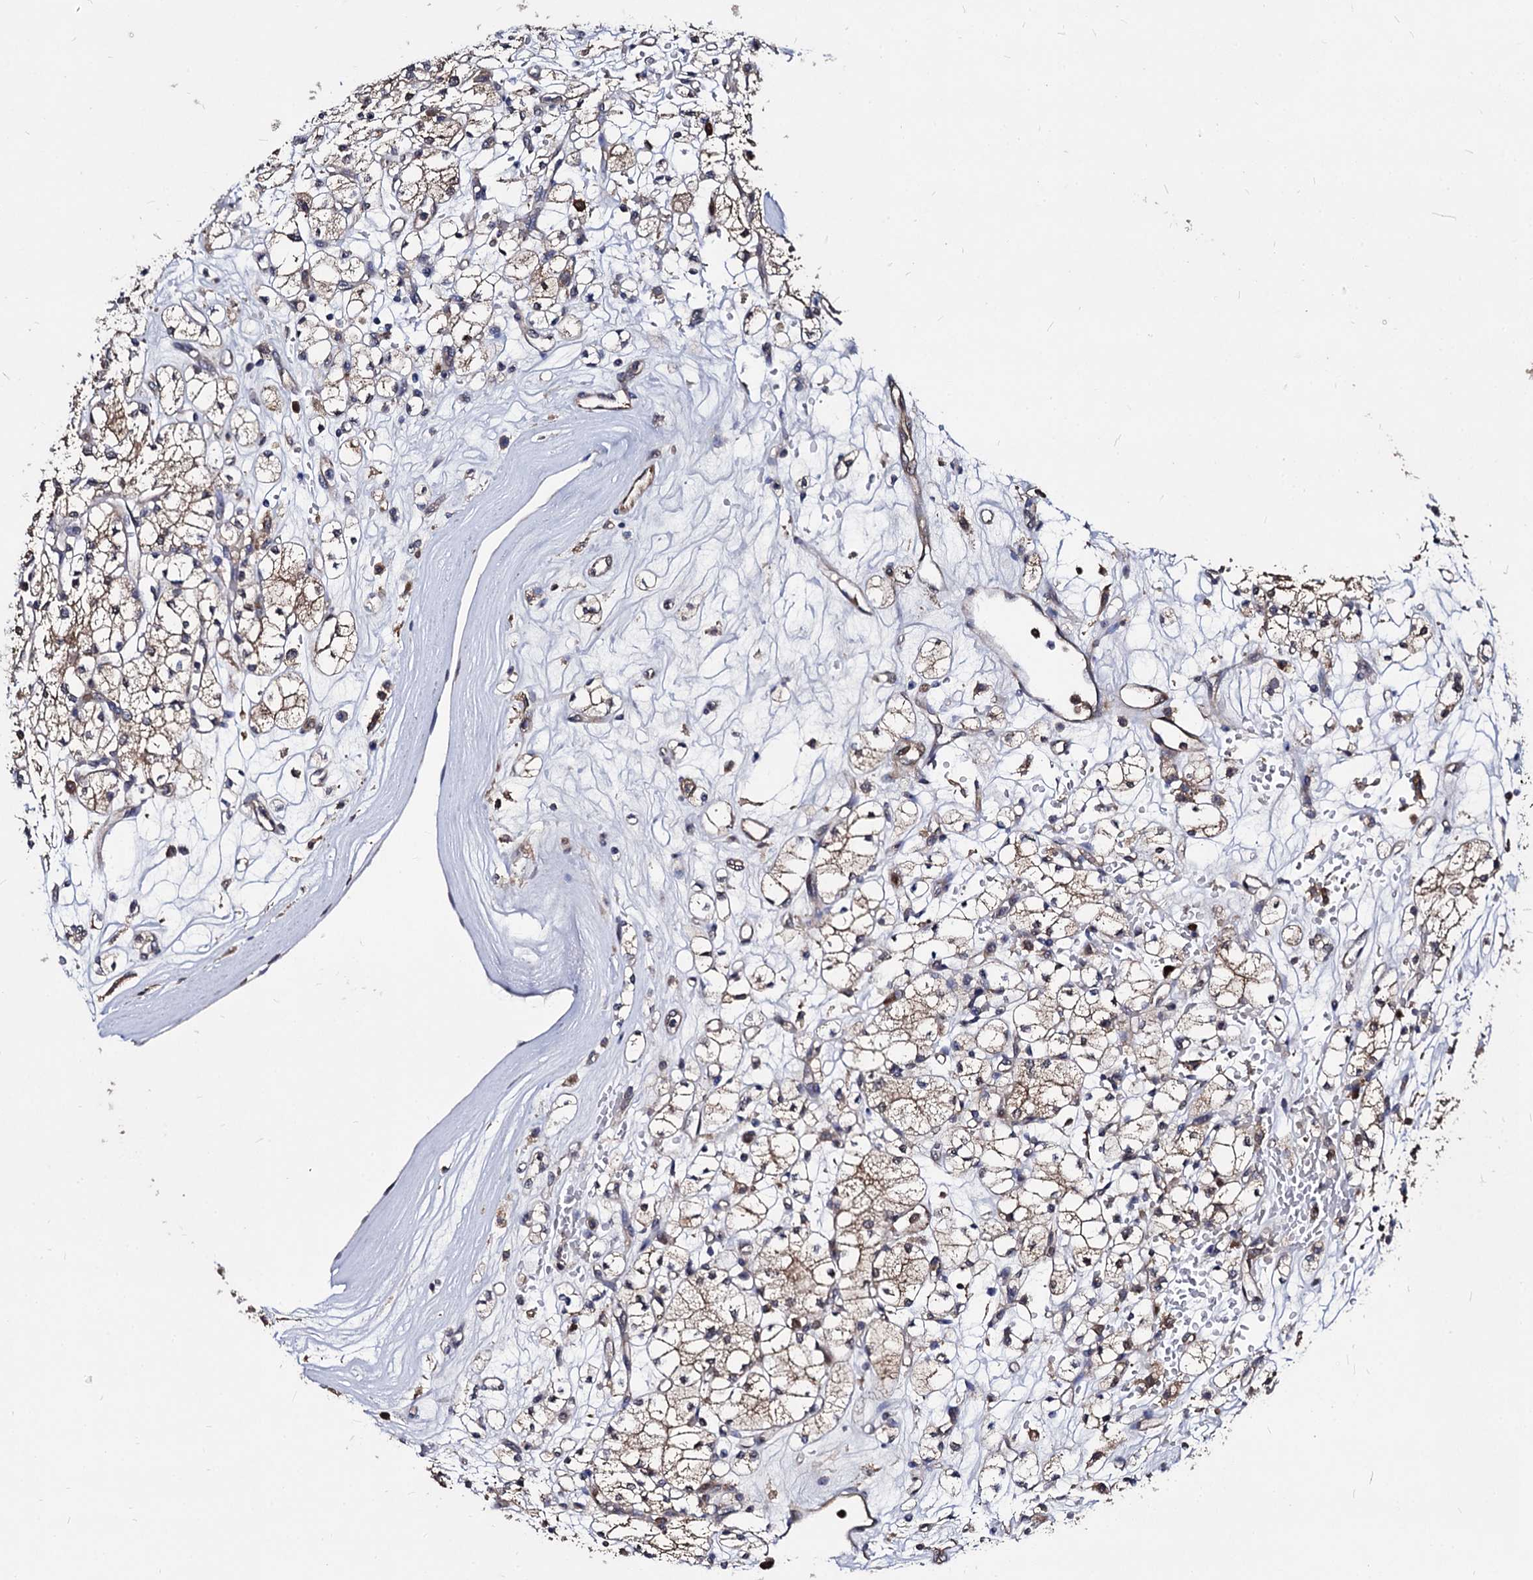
{"staining": {"intensity": "weak", "quantity": "<25%", "location": "cytoplasmic/membranous"}, "tissue": "renal cancer", "cell_type": "Tumor cells", "image_type": "cancer", "snomed": [{"axis": "morphology", "description": "Adenocarcinoma, NOS"}, {"axis": "topography", "description": "Kidney"}], "caption": "Renal adenocarcinoma was stained to show a protein in brown. There is no significant positivity in tumor cells.", "gene": "NME1", "patient": {"sex": "male", "age": 77}}